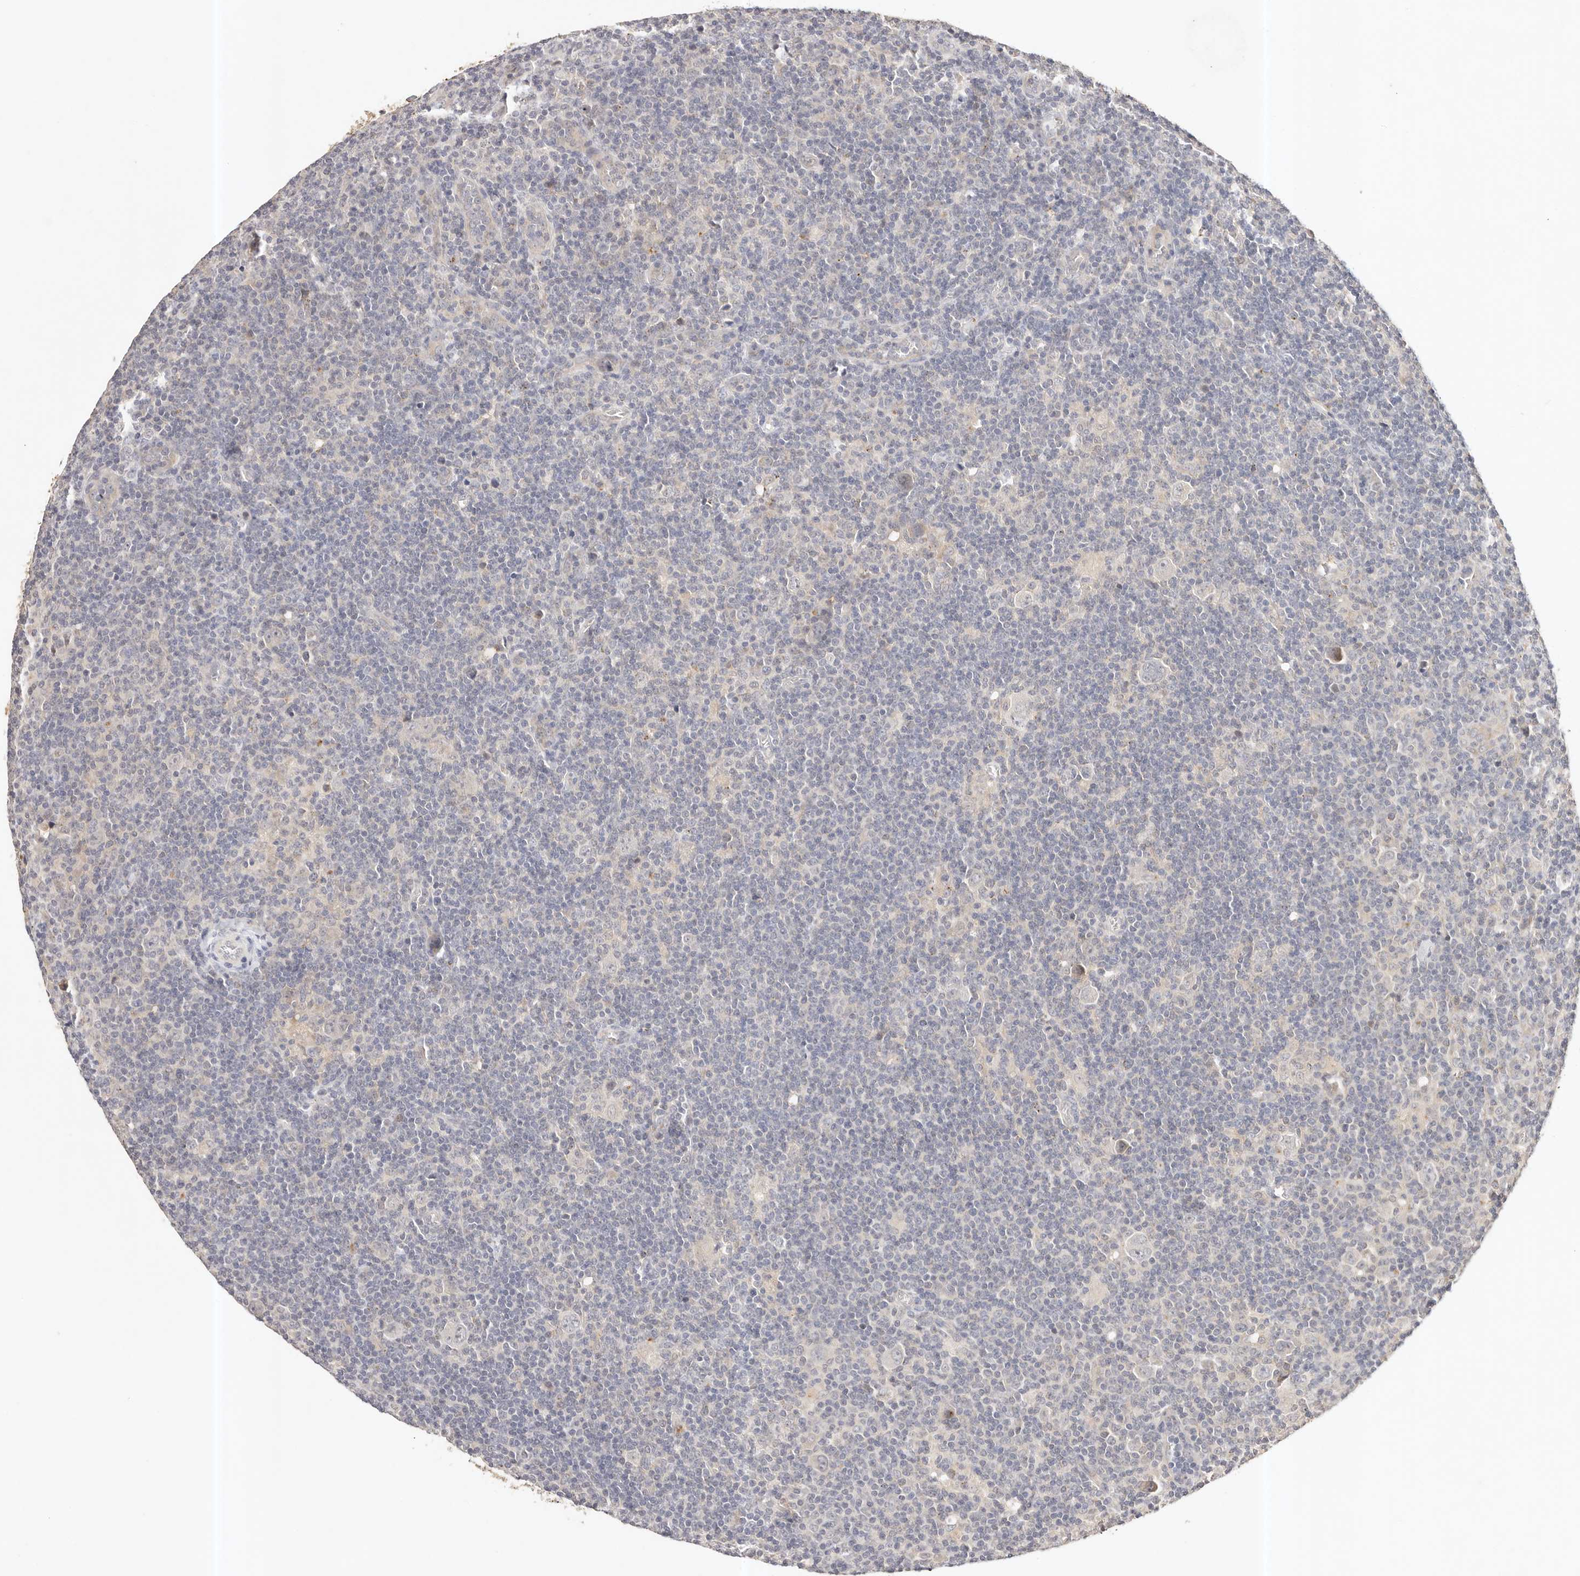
{"staining": {"intensity": "negative", "quantity": "none", "location": "none"}, "tissue": "lymphoma", "cell_type": "Tumor cells", "image_type": "cancer", "snomed": [{"axis": "morphology", "description": "Hodgkin's disease, NOS"}, {"axis": "topography", "description": "Lymph node"}], "caption": "This micrograph is of Hodgkin's disease stained with immunohistochemistry (IHC) to label a protein in brown with the nuclei are counter-stained blue. There is no staining in tumor cells.", "gene": "CXADR", "patient": {"sex": "female", "age": 57}}